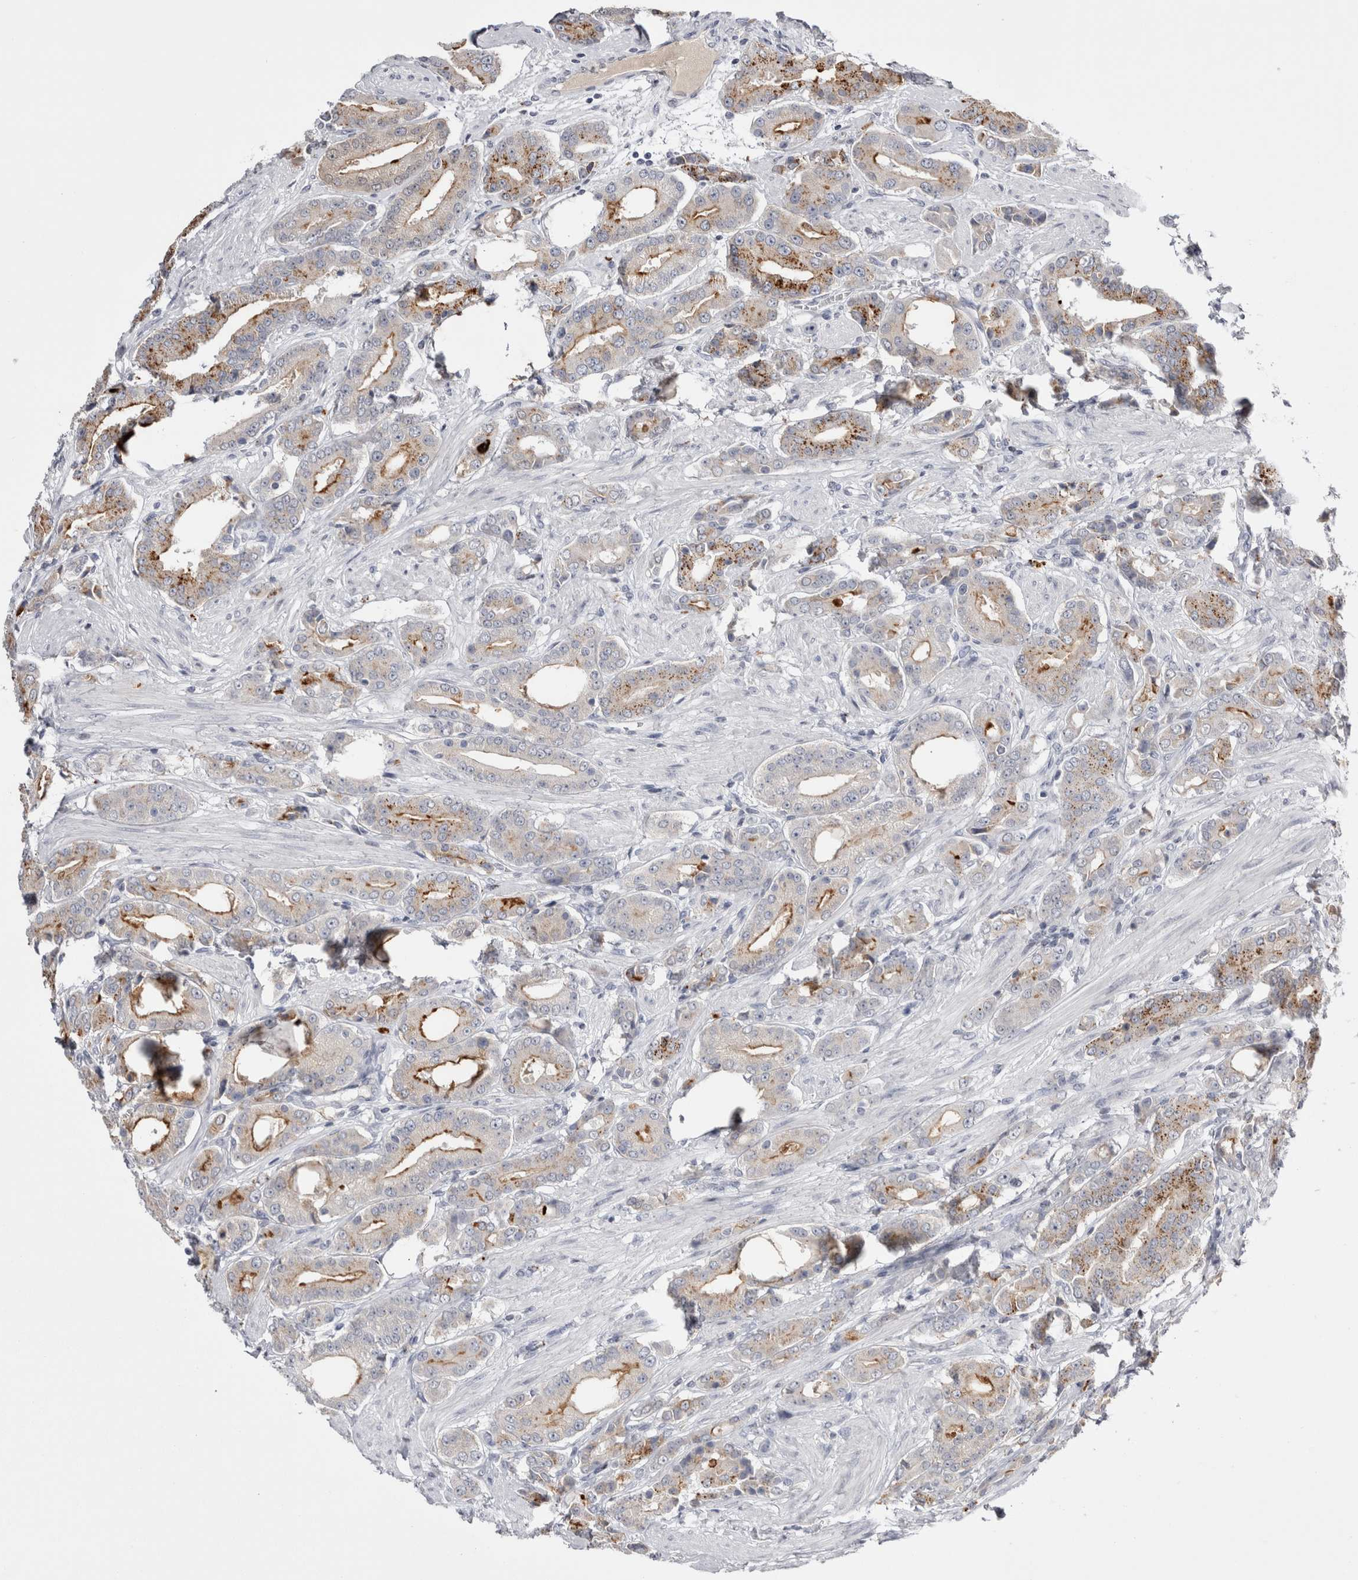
{"staining": {"intensity": "moderate", "quantity": "25%-75%", "location": "cytoplasmic/membranous"}, "tissue": "prostate cancer", "cell_type": "Tumor cells", "image_type": "cancer", "snomed": [{"axis": "morphology", "description": "Adenocarcinoma, High grade"}, {"axis": "topography", "description": "Prostate"}], "caption": "Moderate cytoplasmic/membranous protein expression is present in about 25%-75% of tumor cells in prostate cancer (adenocarcinoma (high-grade)). (Stains: DAB in brown, nuclei in blue, Microscopy: brightfield microscopy at high magnification).", "gene": "FNDC8", "patient": {"sex": "male", "age": 71}}